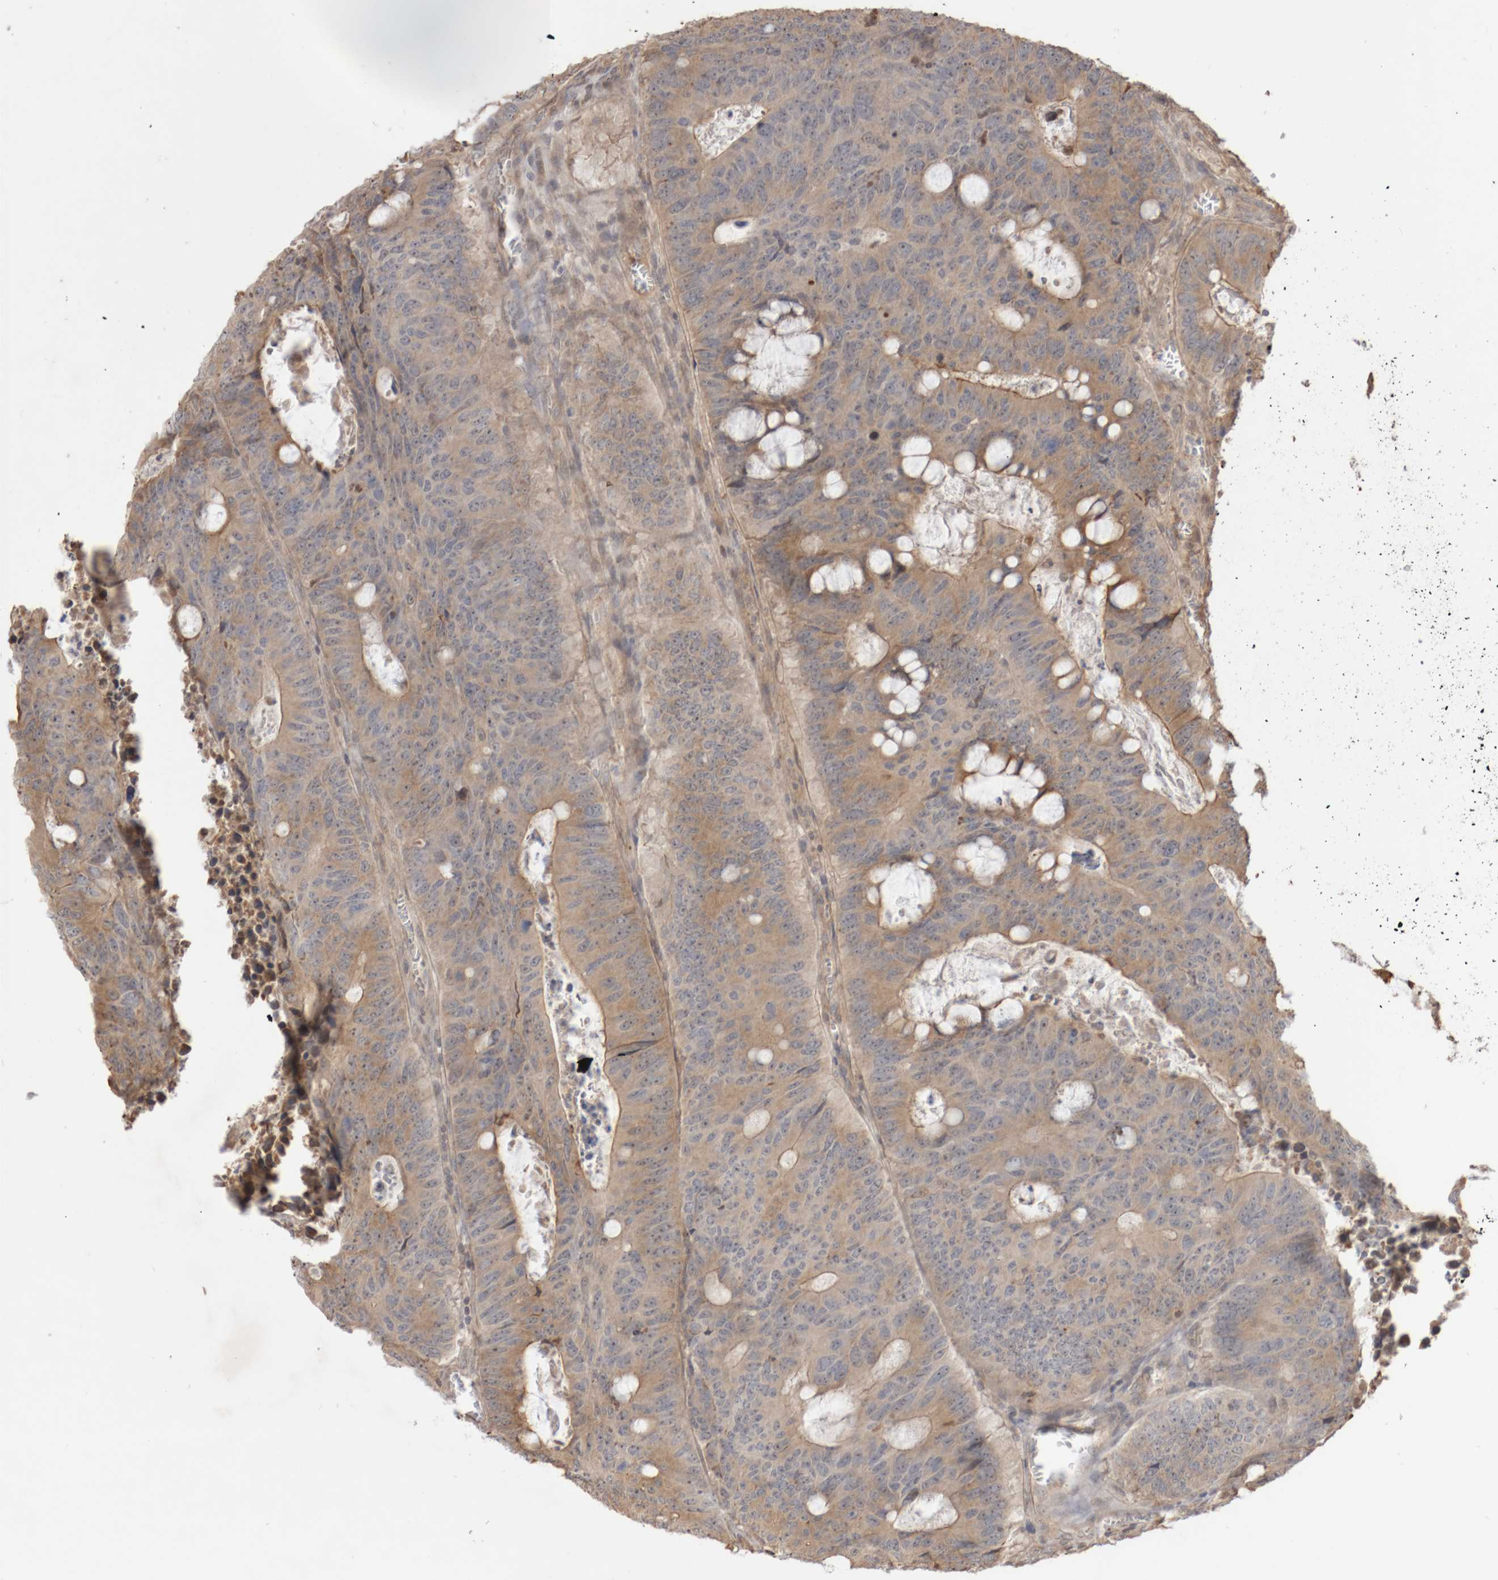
{"staining": {"intensity": "weak", "quantity": ">75%", "location": "cytoplasmic/membranous"}, "tissue": "colorectal cancer", "cell_type": "Tumor cells", "image_type": "cancer", "snomed": [{"axis": "morphology", "description": "Adenocarcinoma, NOS"}, {"axis": "topography", "description": "Colon"}], "caption": "Weak cytoplasmic/membranous staining is identified in about >75% of tumor cells in colorectal cancer.", "gene": "DPH7", "patient": {"sex": "male", "age": 87}}